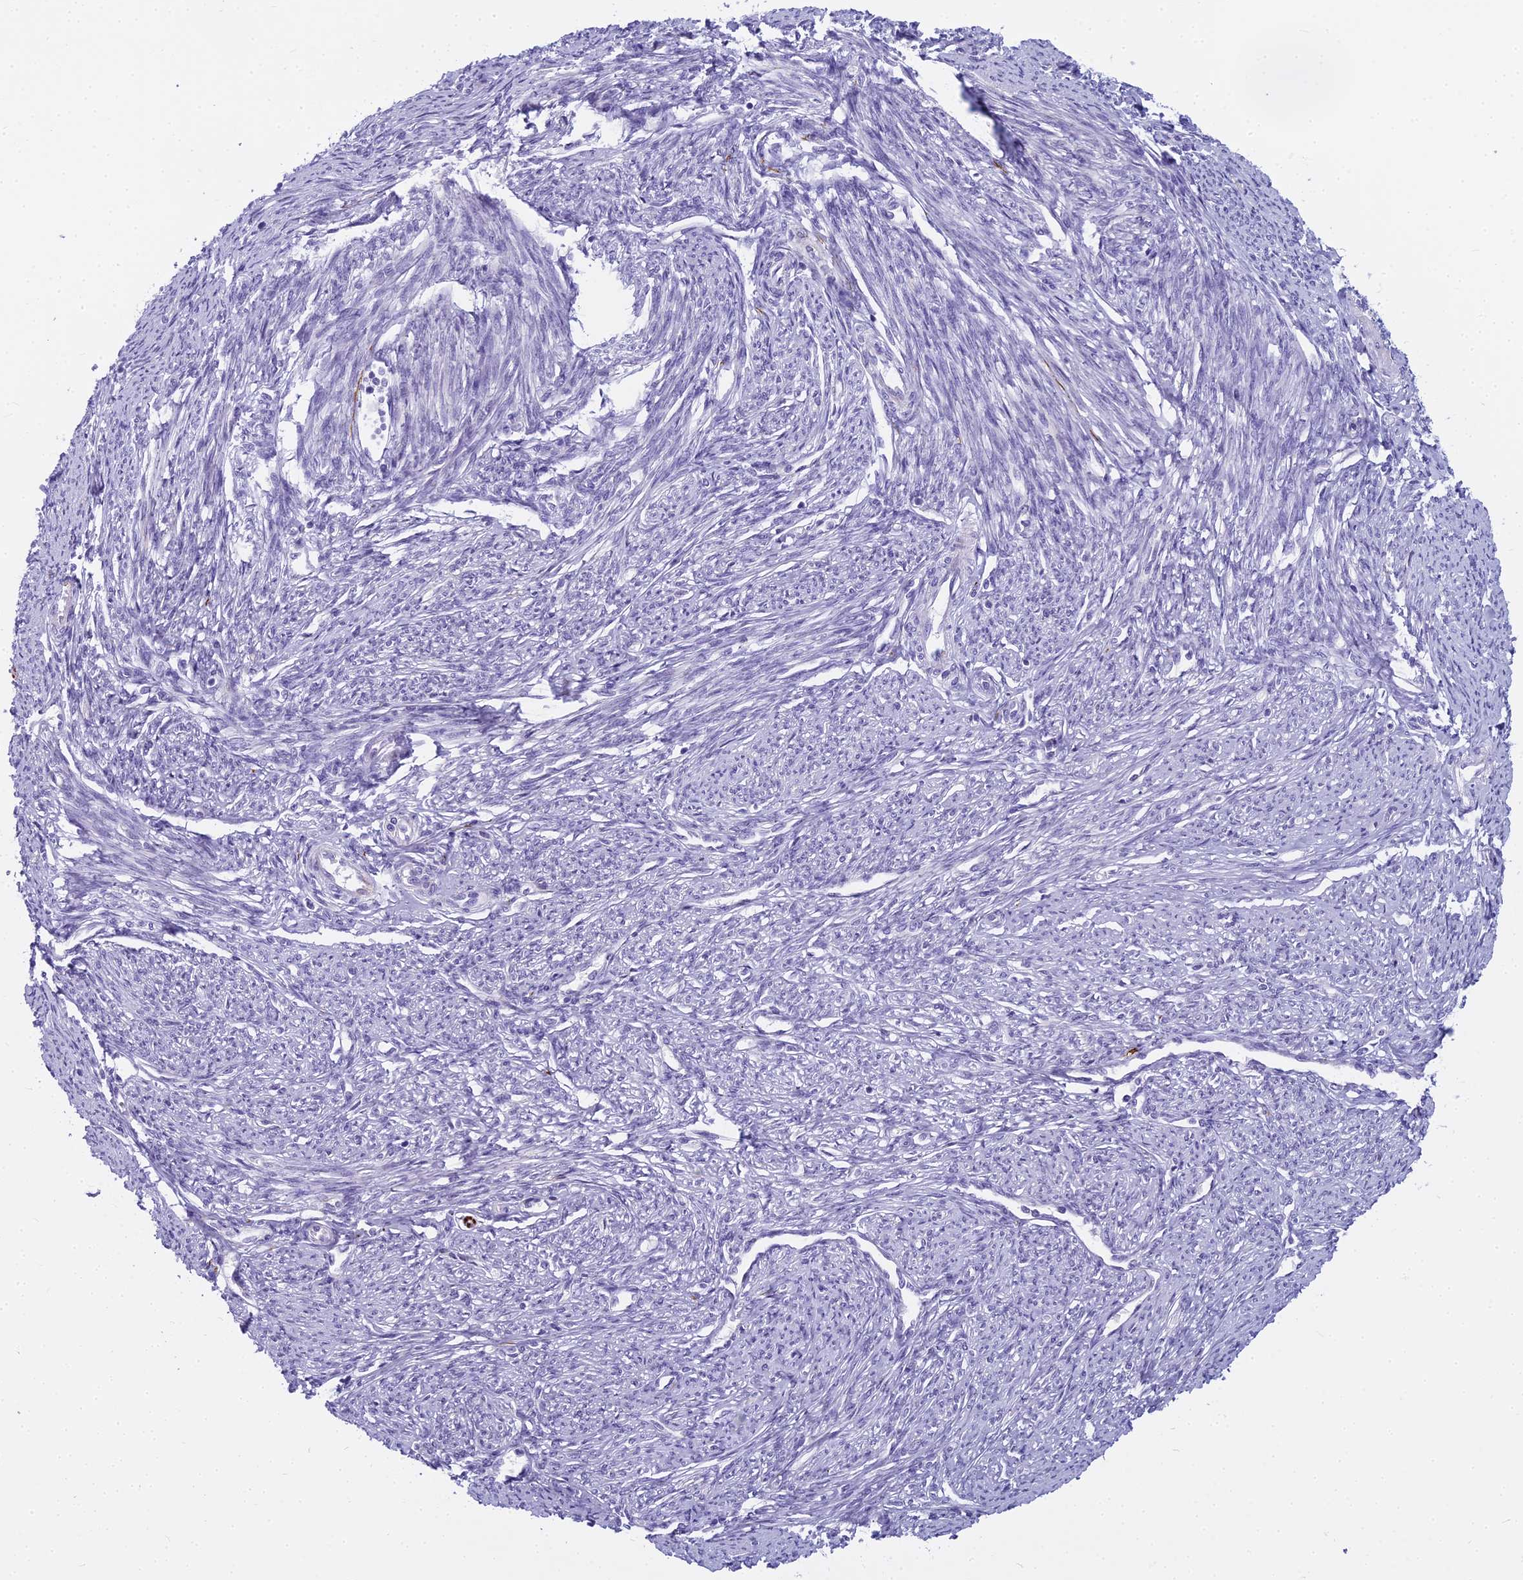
{"staining": {"intensity": "negative", "quantity": "none", "location": "none"}, "tissue": "smooth muscle", "cell_type": "Smooth muscle cells", "image_type": "normal", "snomed": [{"axis": "morphology", "description": "Normal tissue, NOS"}, {"axis": "topography", "description": "Smooth muscle"}, {"axis": "topography", "description": "Uterus"}], "caption": "IHC histopathology image of benign human smooth muscle stained for a protein (brown), which exhibits no positivity in smooth muscle cells. The staining is performed using DAB (3,3'-diaminobenzidine) brown chromogen with nuclei counter-stained in using hematoxylin.", "gene": "ENSG00000265118", "patient": {"sex": "female", "age": 59}}